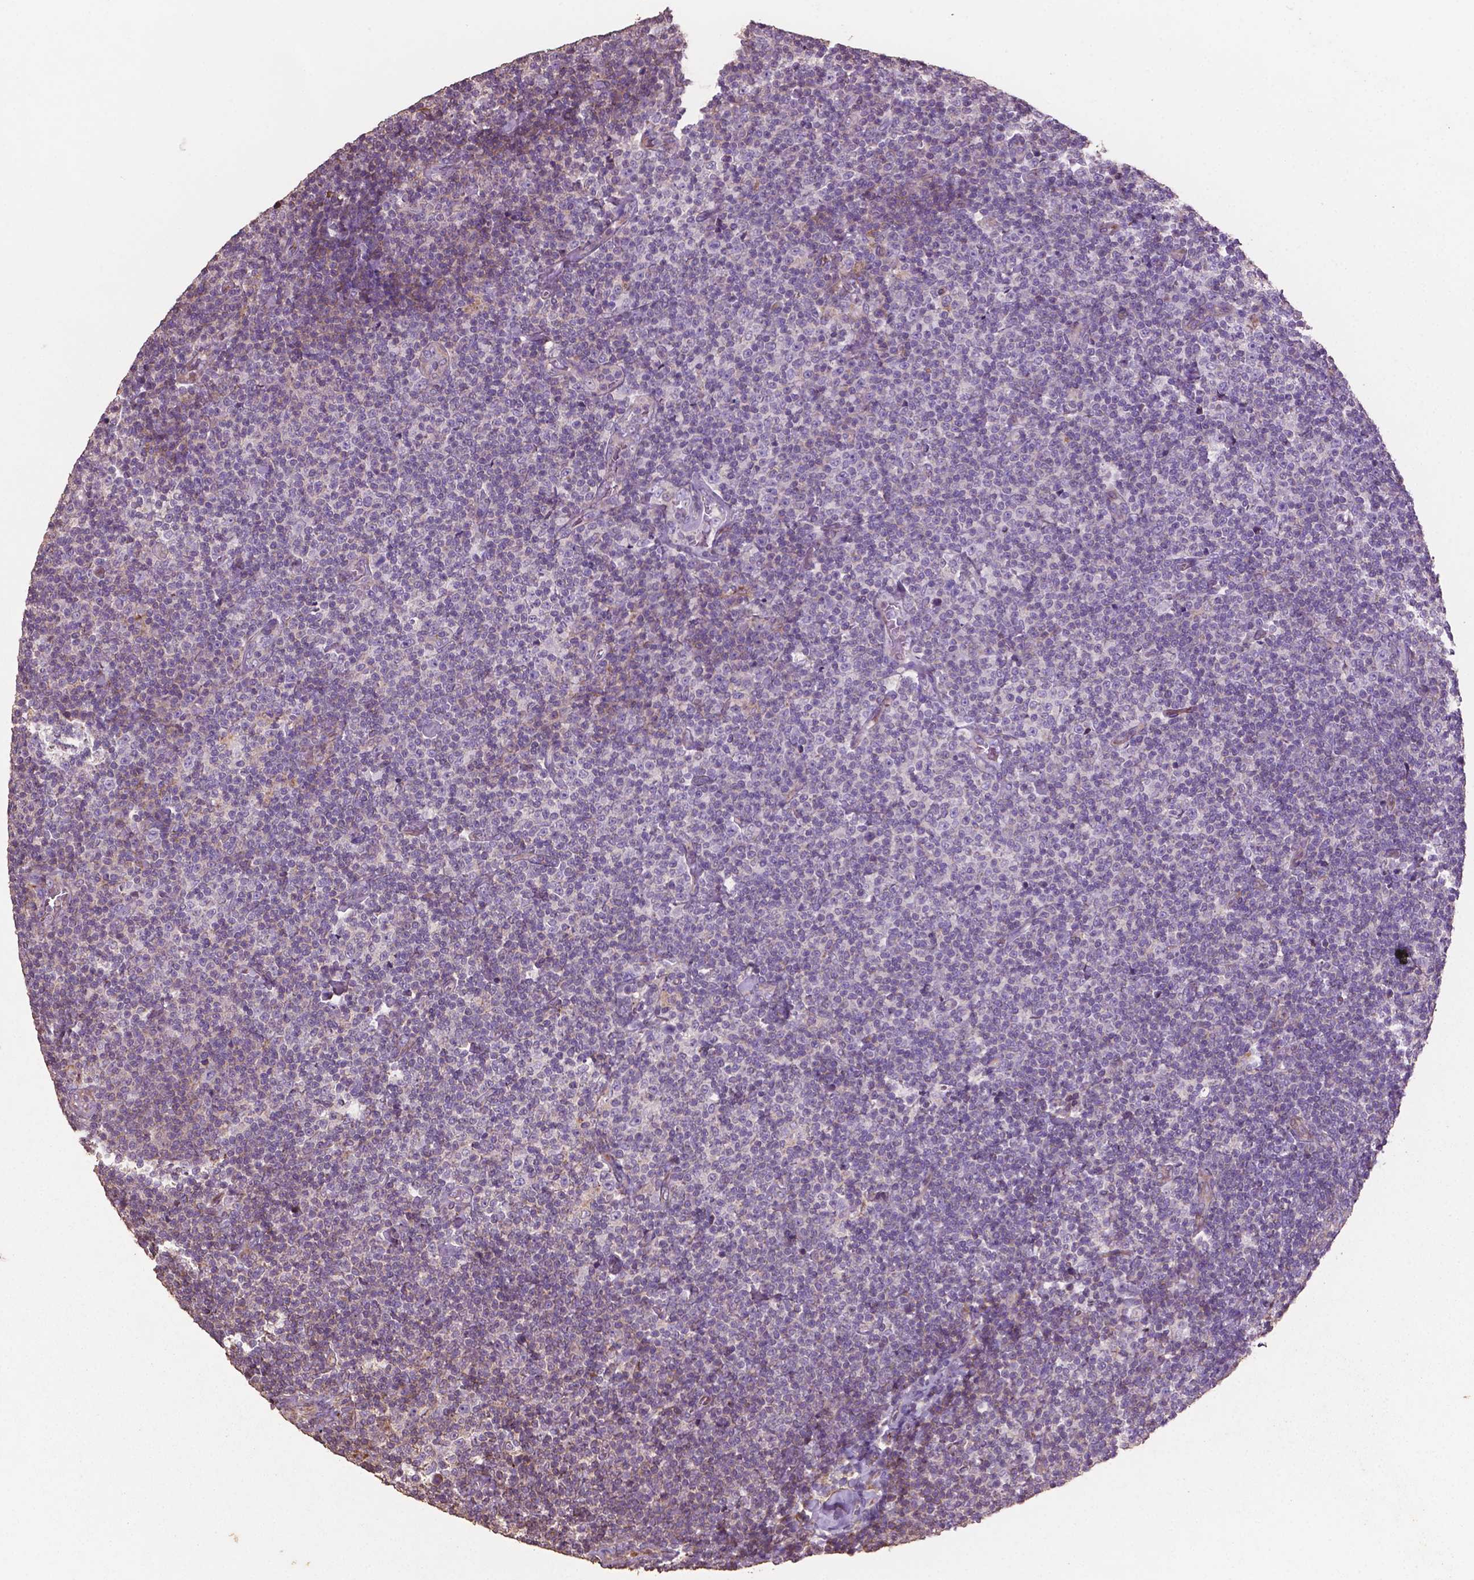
{"staining": {"intensity": "weak", "quantity": "<25%", "location": "cytoplasmic/membranous"}, "tissue": "lymphoma", "cell_type": "Tumor cells", "image_type": "cancer", "snomed": [{"axis": "morphology", "description": "Malignant lymphoma, non-Hodgkin's type, Low grade"}, {"axis": "topography", "description": "Lymph node"}], "caption": "The IHC micrograph has no significant expression in tumor cells of lymphoma tissue. (DAB (3,3'-diaminobenzidine) immunohistochemistry with hematoxylin counter stain).", "gene": "COMMD4", "patient": {"sex": "male", "age": 81}}